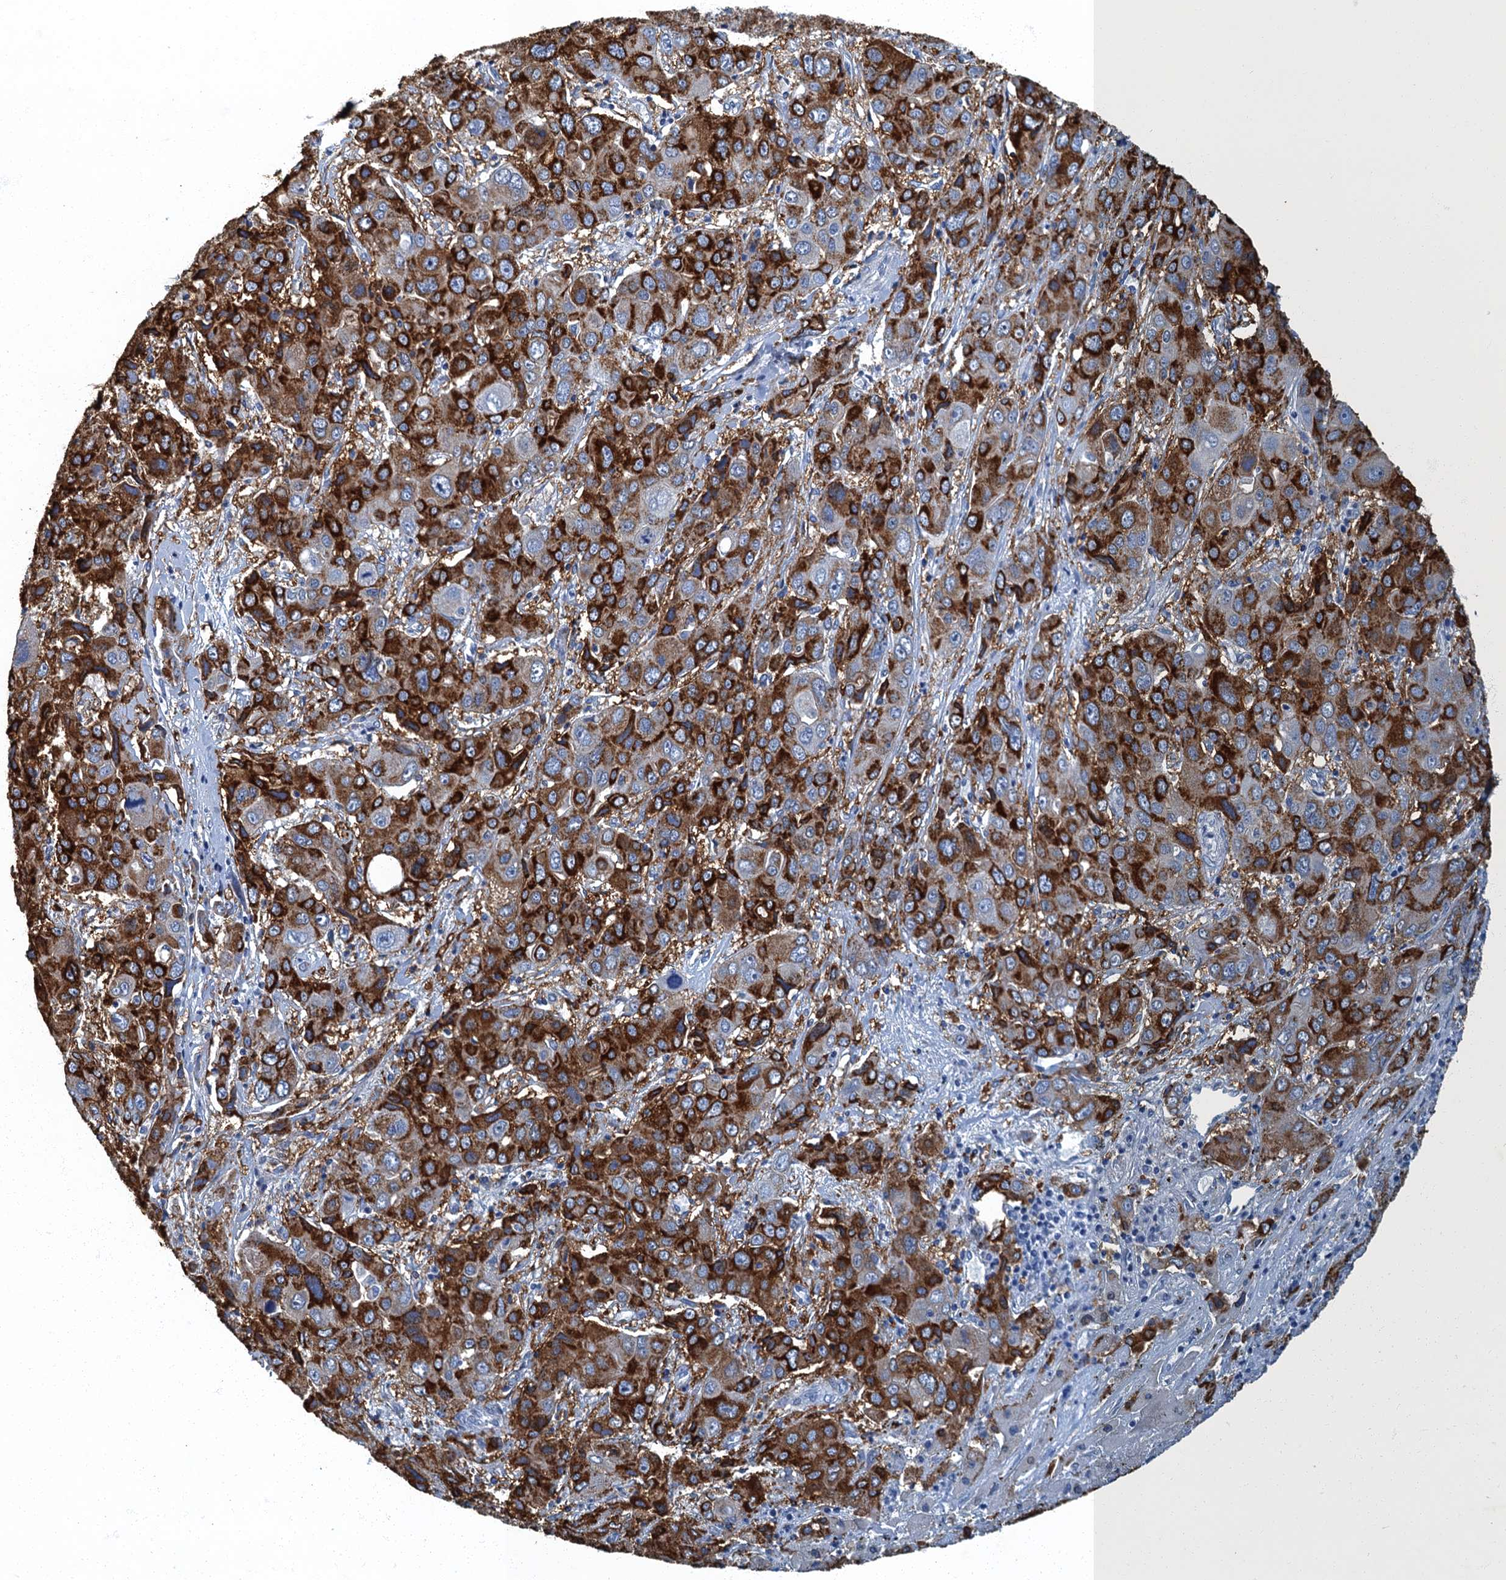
{"staining": {"intensity": "strong", "quantity": ">75%", "location": "cytoplasmic/membranous"}, "tissue": "liver cancer", "cell_type": "Tumor cells", "image_type": "cancer", "snomed": [{"axis": "morphology", "description": "Cholangiocarcinoma"}, {"axis": "topography", "description": "Liver"}], "caption": "Protein staining demonstrates strong cytoplasmic/membranous staining in about >75% of tumor cells in liver cholangiocarcinoma.", "gene": "GADL1", "patient": {"sex": "male", "age": 67}}